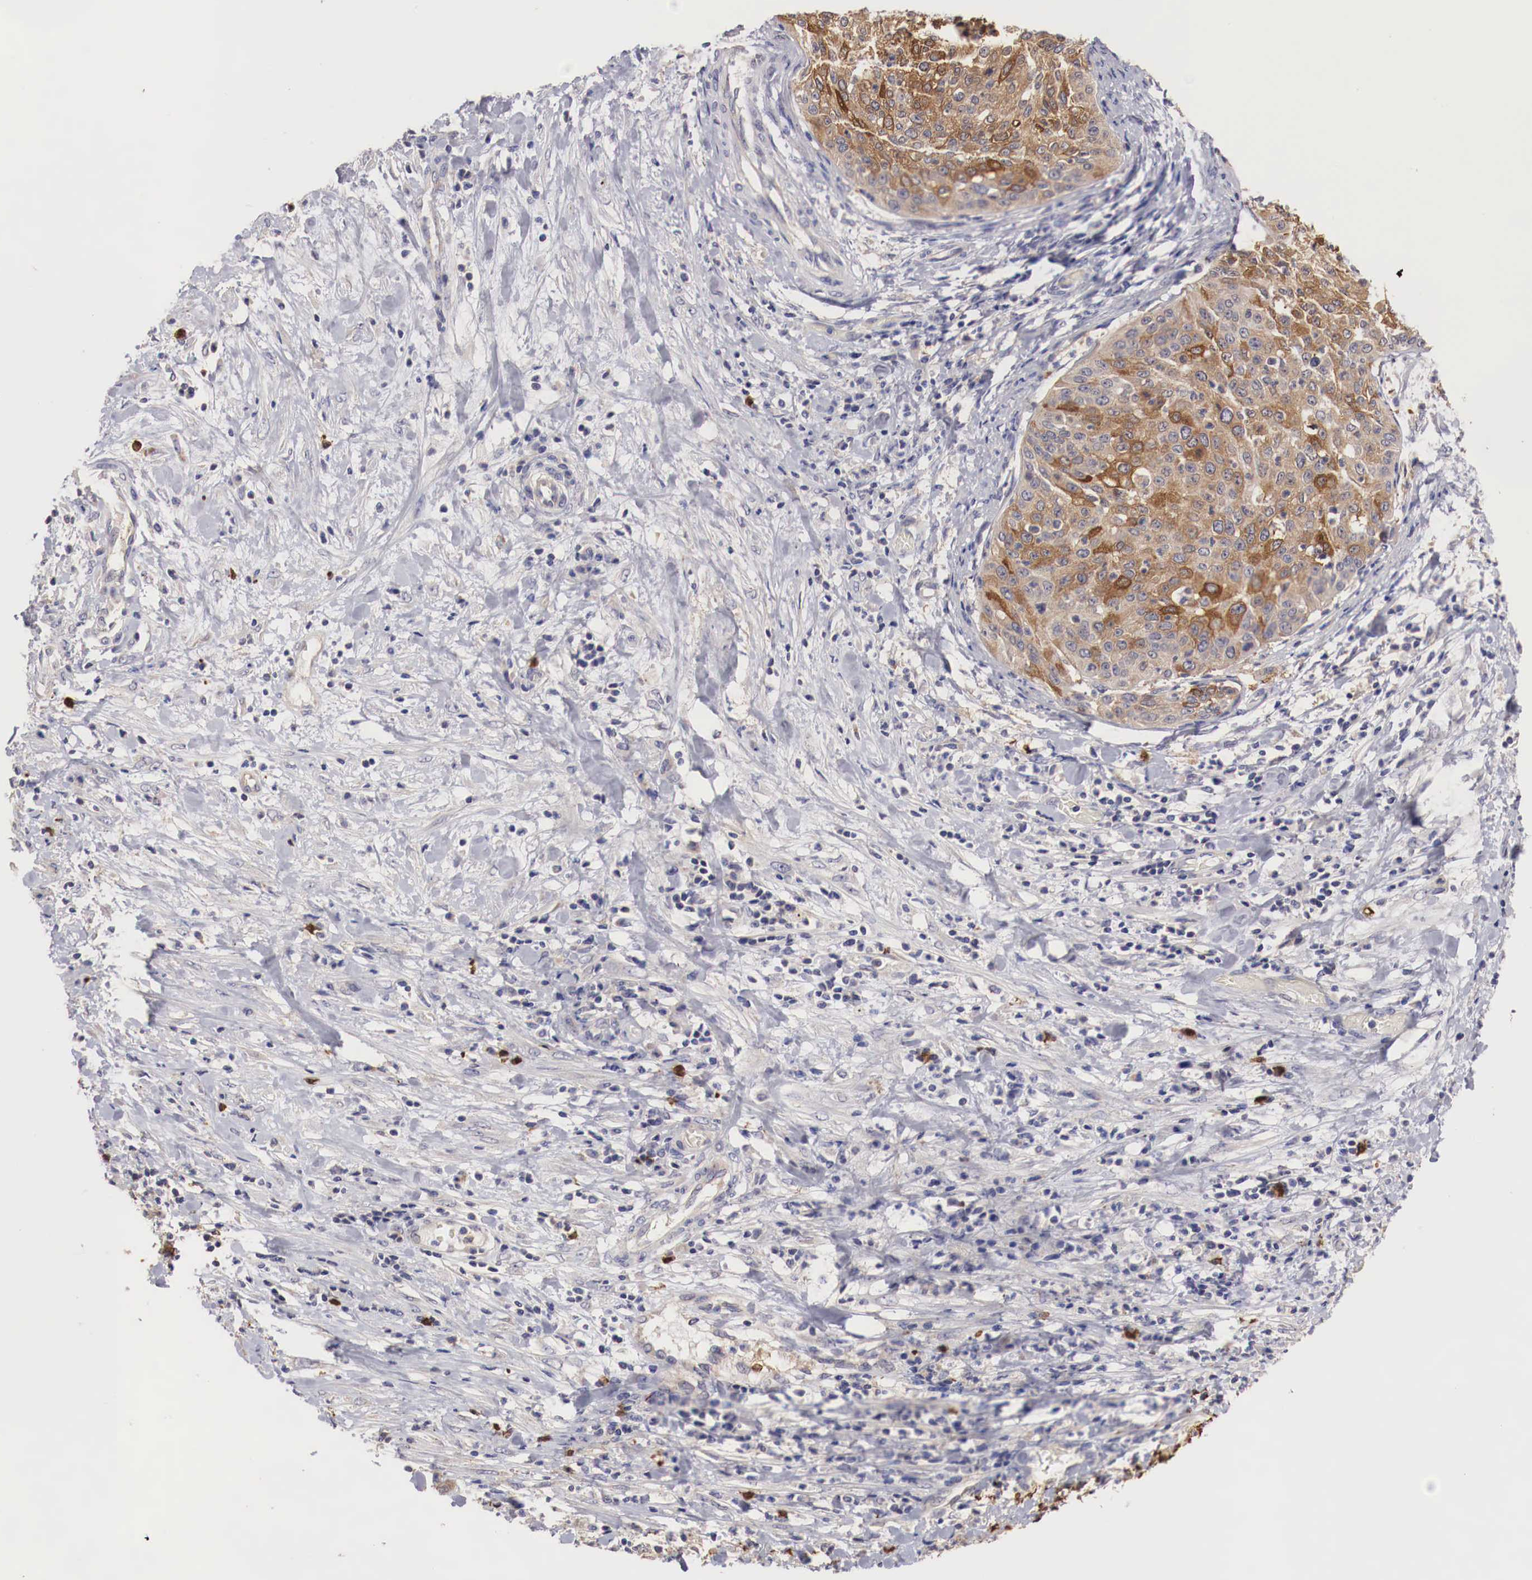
{"staining": {"intensity": "strong", "quantity": ">75%", "location": "cytoplasmic/membranous"}, "tissue": "cervical cancer", "cell_type": "Tumor cells", "image_type": "cancer", "snomed": [{"axis": "morphology", "description": "Squamous cell carcinoma, NOS"}, {"axis": "topography", "description": "Cervix"}], "caption": "A brown stain shows strong cytoplasmic/membranous expression of a protein in human cervical cancer tumor cells.", "gene": "PITPNA", "patient": {"sex": "female", "age": 41}}